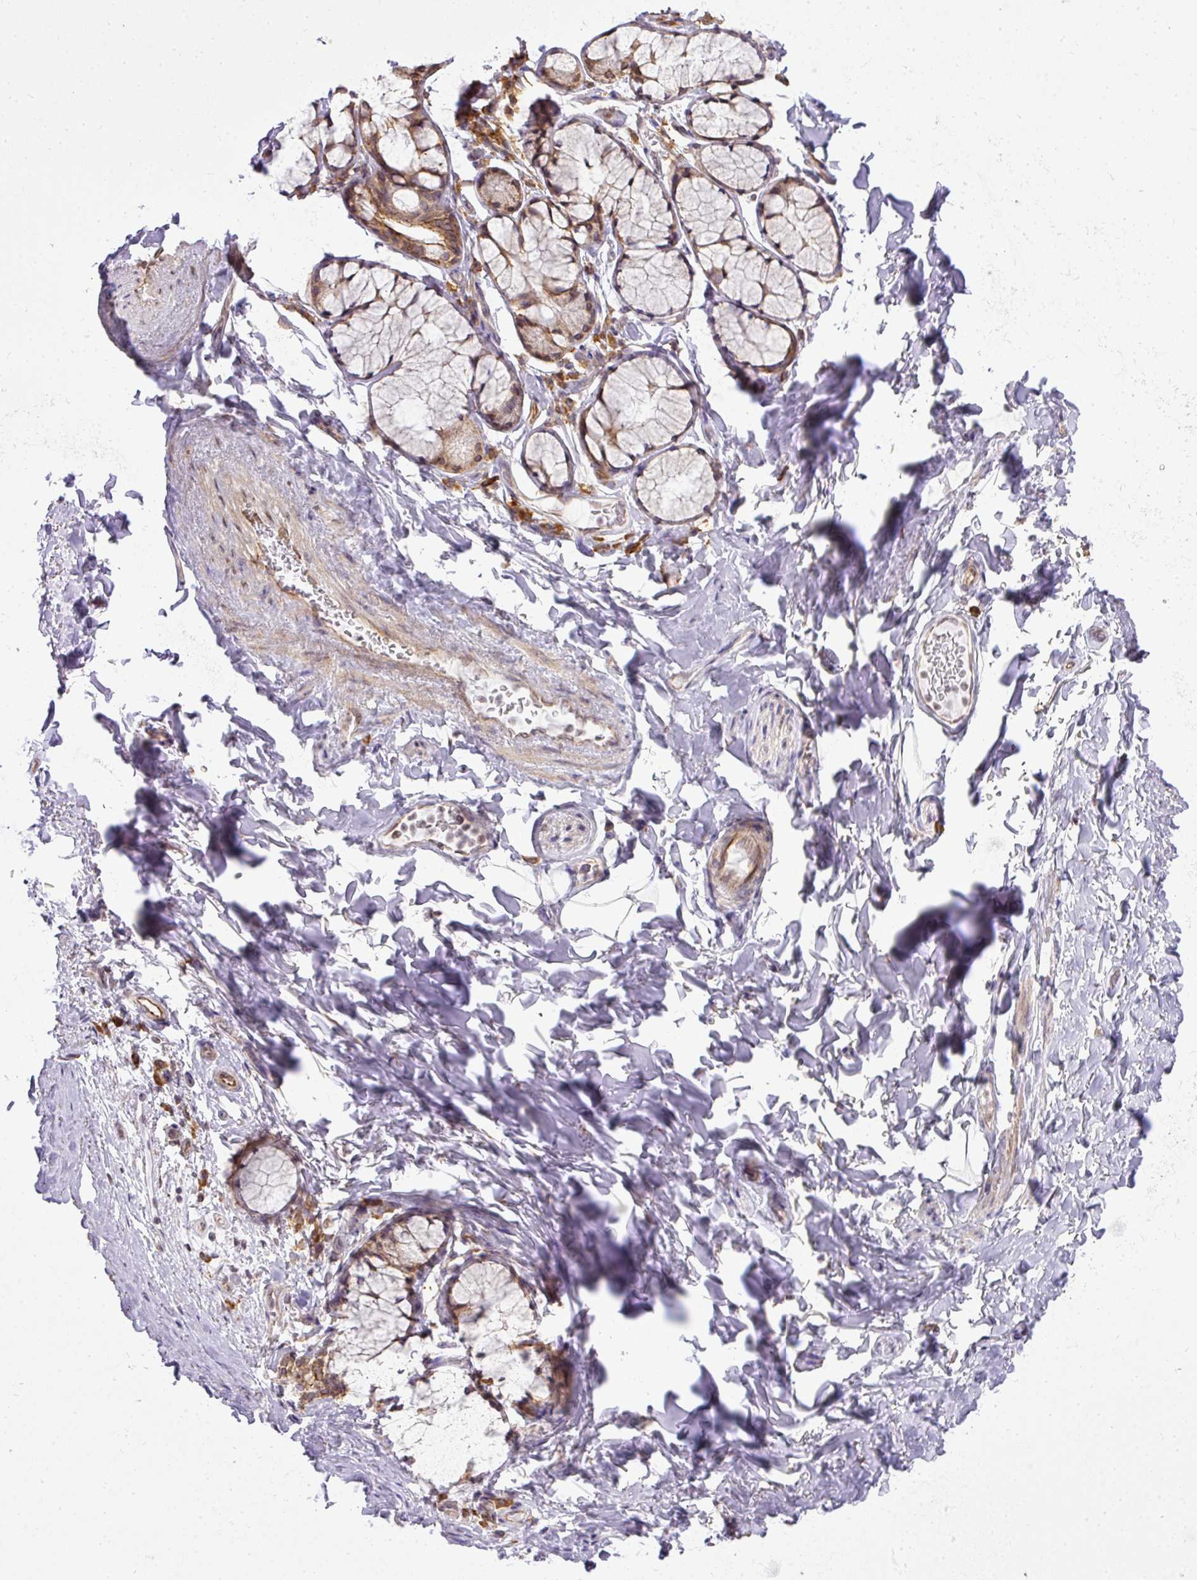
{"staining": {"intensity": "negative", "quantity": "none", "location": "none"}, "tissue": "soft tissue", "cell_type": "Fibroblasts", "image_type": "normal", "snomed": [{"axis": "morphology", "description": "Normal tissue, NOS"}, {"axis": "topography", "description": "Bronchus"}], "caption": "Fibroblasts show no significant protein positivity in unremarkable soft tissue. The staining was performed using DAB to visualize the protein expression in brown, while the nuclei were stained in blue with hematoxylin (Magnification: 20x).", "gene": "COX18", "patient": {"sex": "male", "age": 70}}